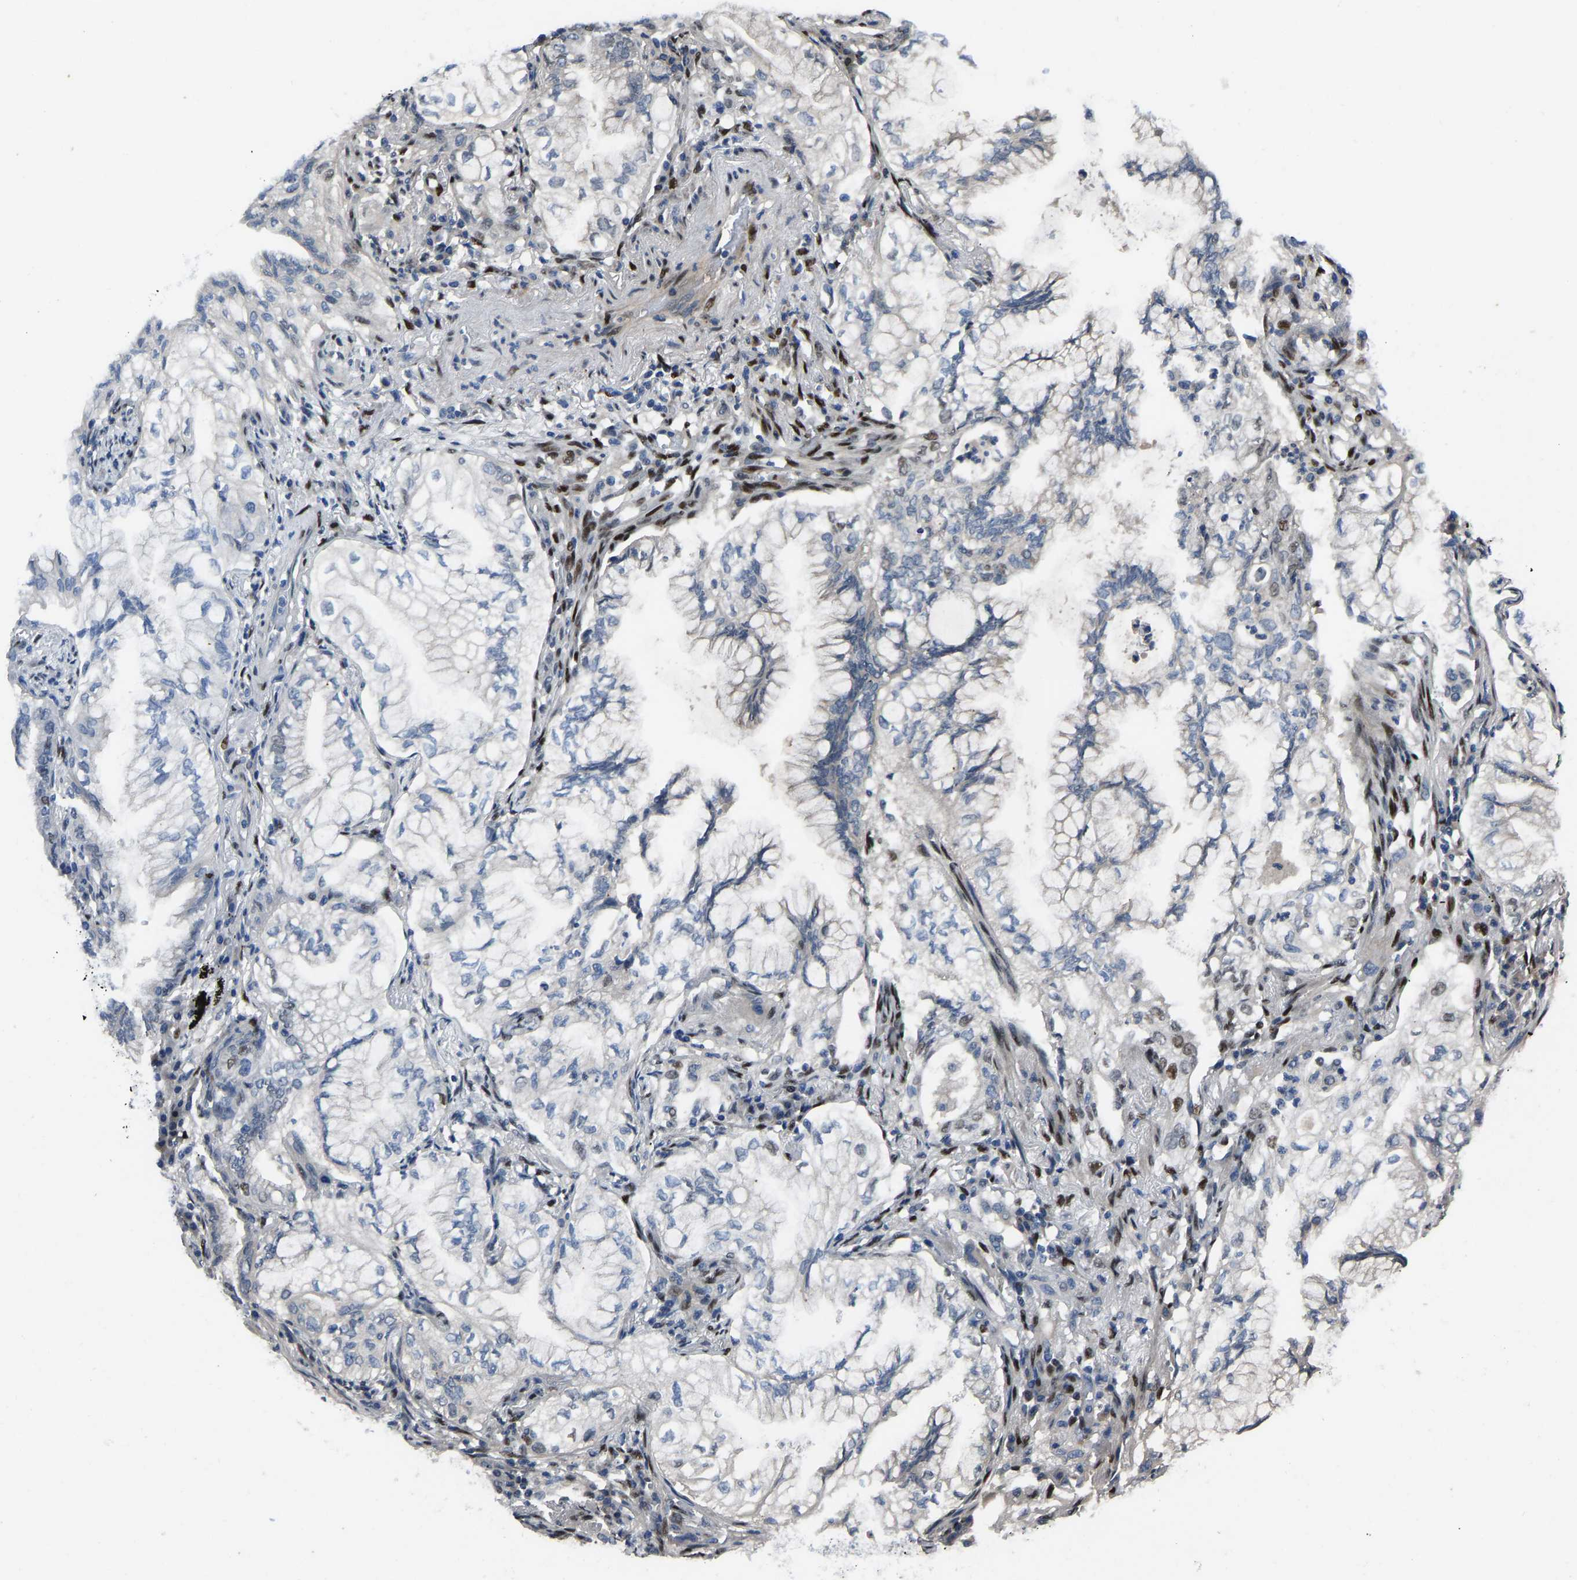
{"staining": {"intensity": "negative", "quantity": "none", "location": "none"}, "tissue": "lung cancer", "cell_type": "Tumor cells", "image_type": "cancer", "snomed": [{"axis": "morphology", "description": "Adenocarcinoma, NOS"}, {"axis": "topography", "description": "Lung"}], "caption": "Tumor cells are negative for brown protein staining in lung cancer.", "gene": "EGR1", "patient": {"sex": "female", "age": 70}}